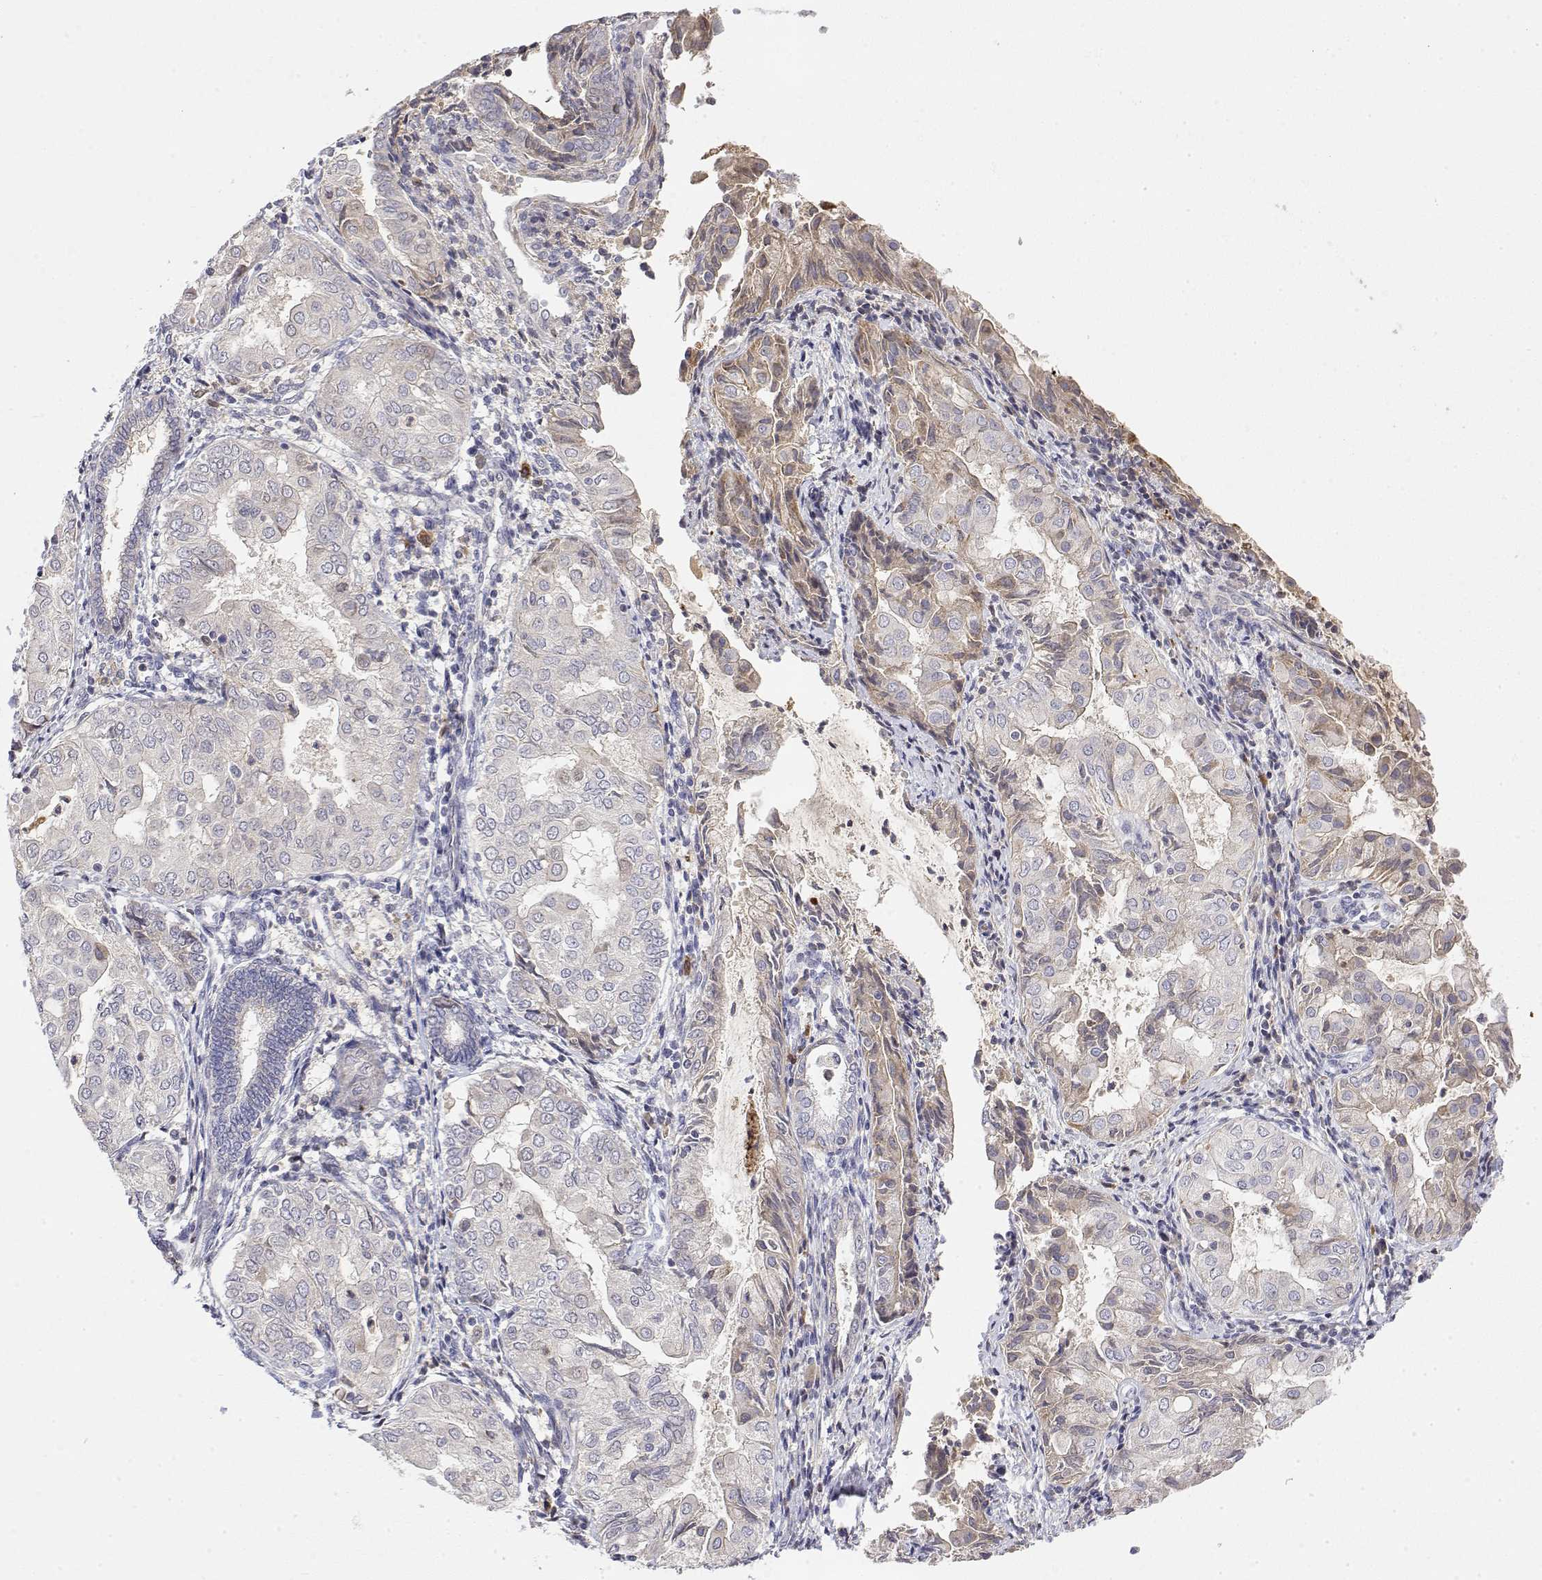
{"staining": {"intensity": "negative", "quantity": "none", "location": "none"}, "tissue": "endometrial cancer", "cell_type": "Tumor cells", "image_type": "cancer", "snomed": [{"axis": "morphology", "description": "Adenocarcinoma, NOS"}, {"axis": "topography", "description": "Endometrium"}], "caption": "This histopathology image is of endometrial adenocarcinoma stained with immunohistochemistry to label a protein in brown with the nuclei are counter-stained blue. There is no staining in tumor cells.", "gene": "IGFBP4", "patient": {"sex": "female", "age": 68}}